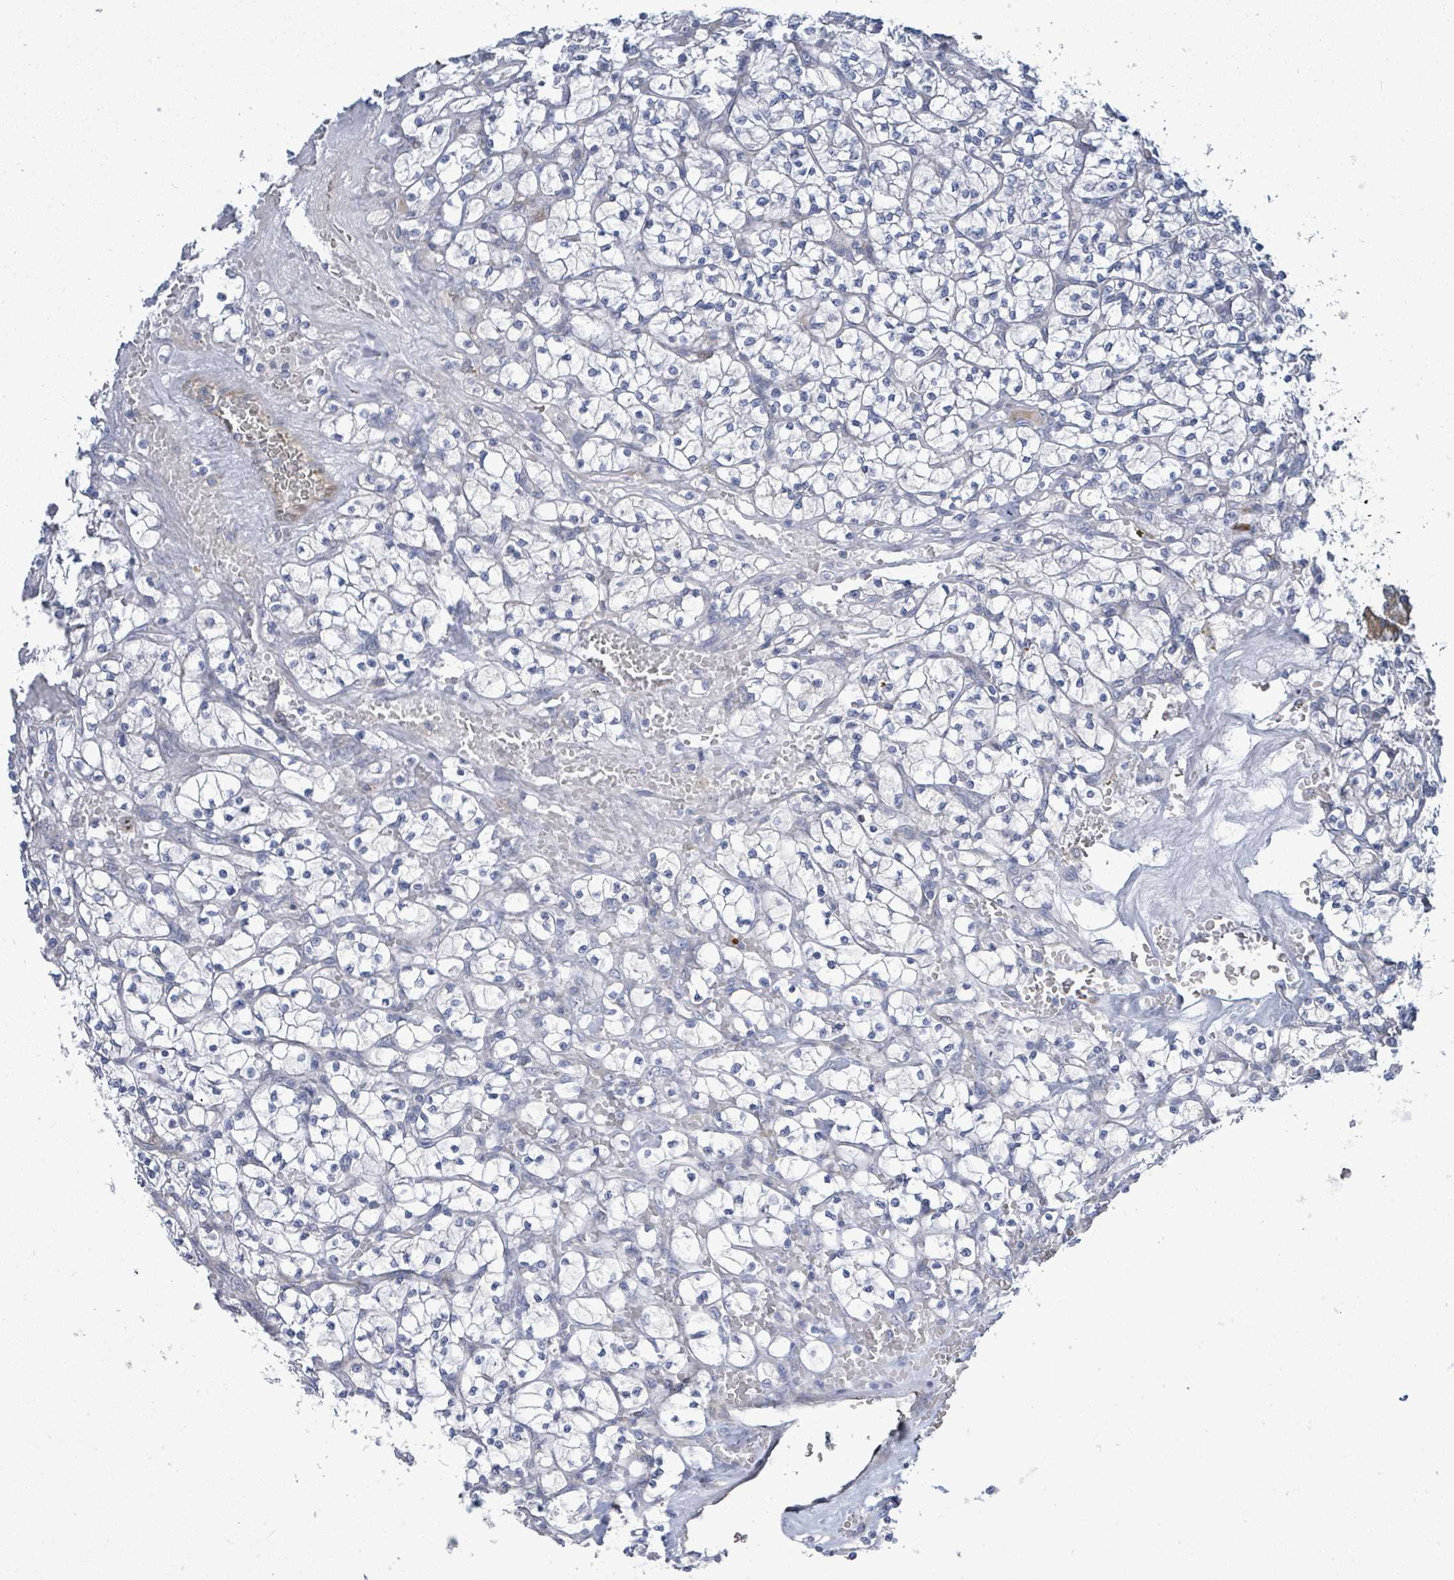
{"staining": {"intensity": "negative", "quantity": "none", "location": "none"}, "tissue": "renal cancer", "cell_type": "Tumor cells", "image_type": "cancer", "snomed": [{"axis": "morphology", "description": "Adenocarcinoma, NOS"}, {"axis": "topography", "description": "Kidney"}], "caption": "A histopathology image of human renal adenocarcinoma is negative for staining in tumor cells. (DAB IHC with hematoxylin counter stain).", "gene": "SIRPB1", "patient": {"sex": "female", "age": 64}}